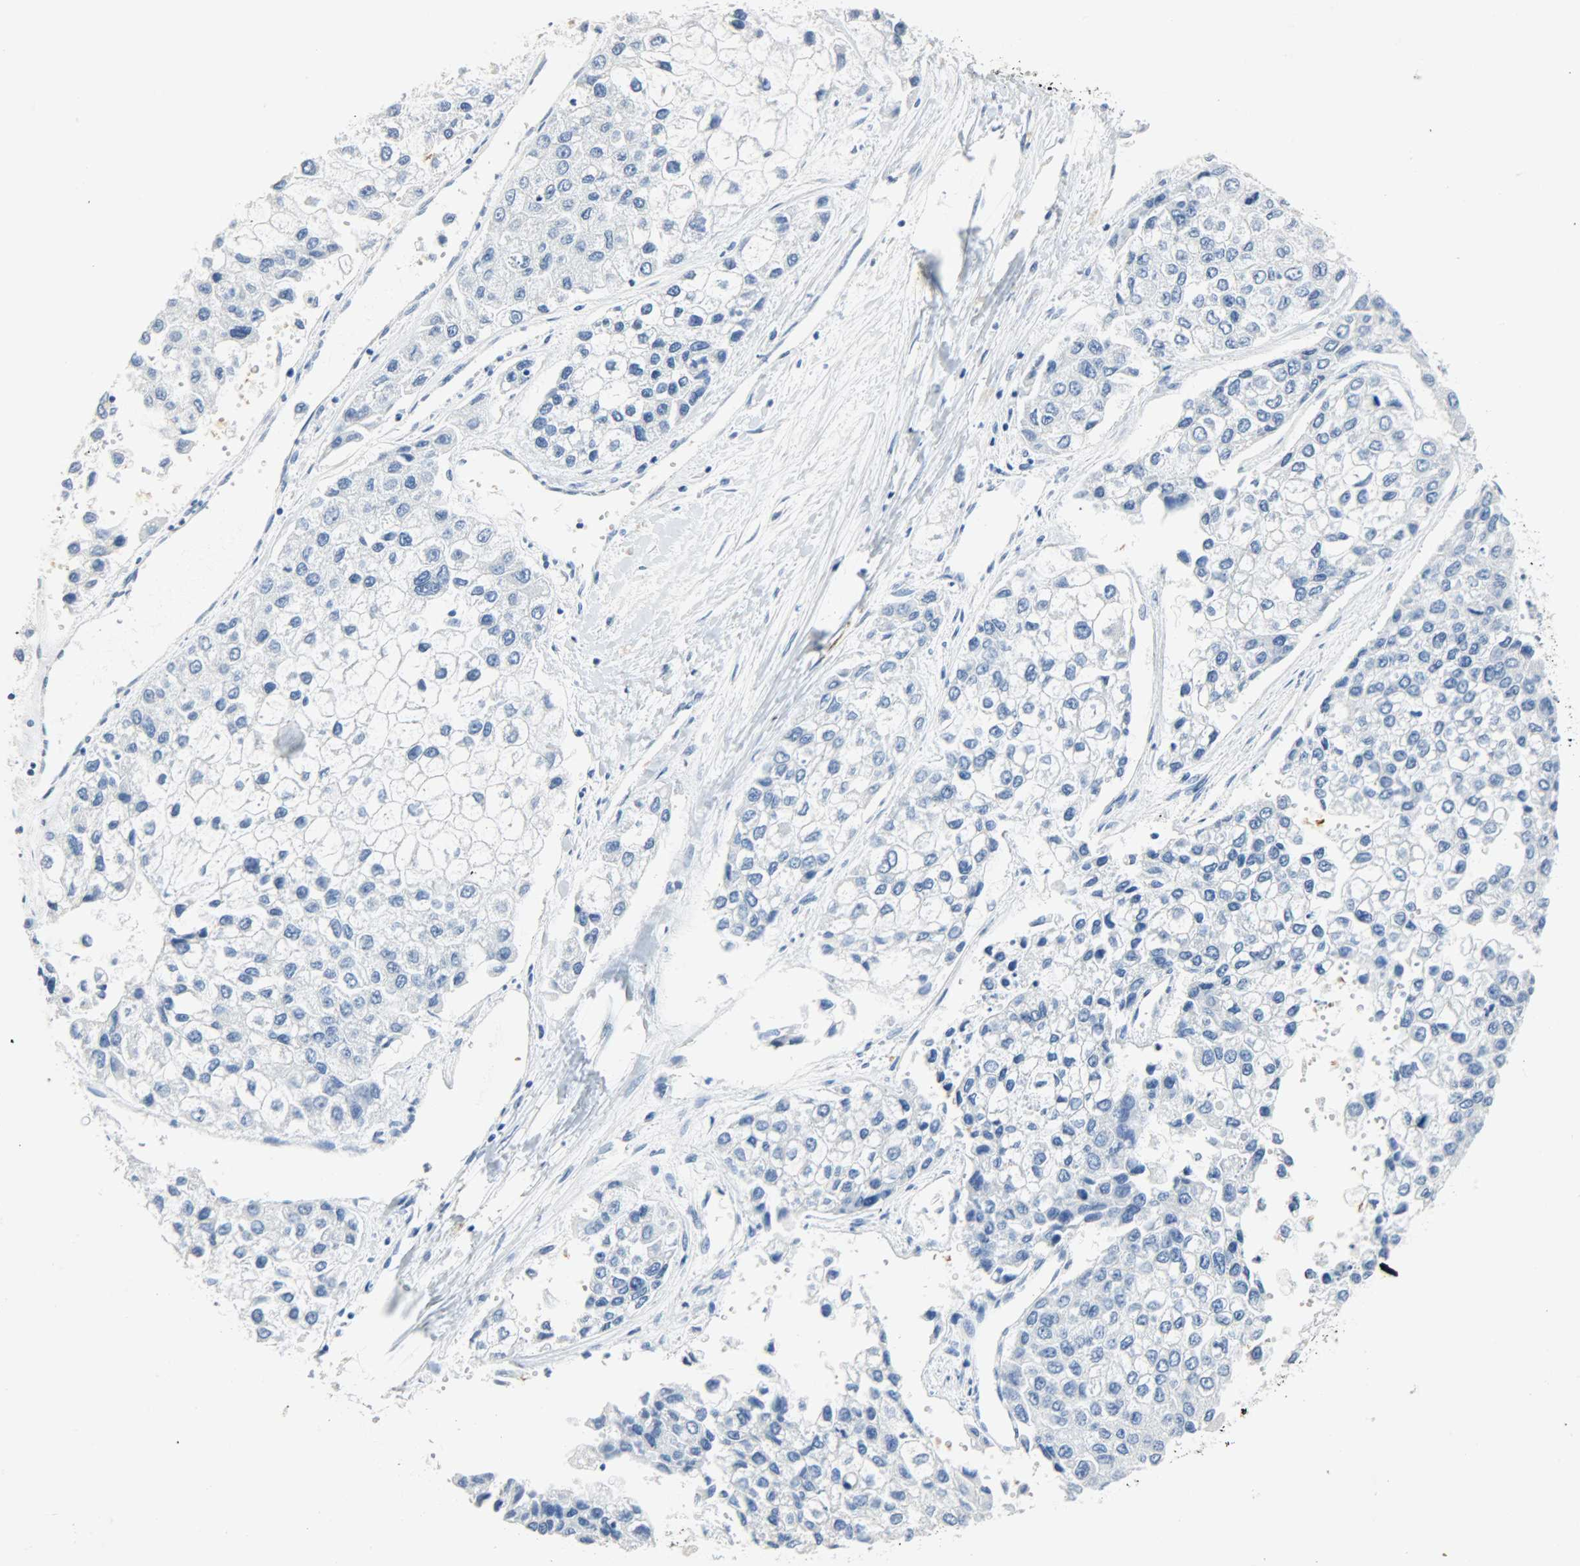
{"staining": {"intensity": "negative", "quantity": "none", "location": "none"}, "tissue": "liver cancer", "cell_type": "Tumor cells", "image_type": "cancer", "snomed": [{"axis": "morphology", "description": "Carcinoma, Hepatocellular, NOS"}, {"axis": "topography", "description": "Liver"}], "caption": "Immunohistochemistry (IHC) histopathology image of neoplastic tissue: human liver cancer stained with DAB exhibits no significant protein positivity in tumor cells.", "gene": "CA3", "patient": {"sex": "female", "age": 66}}